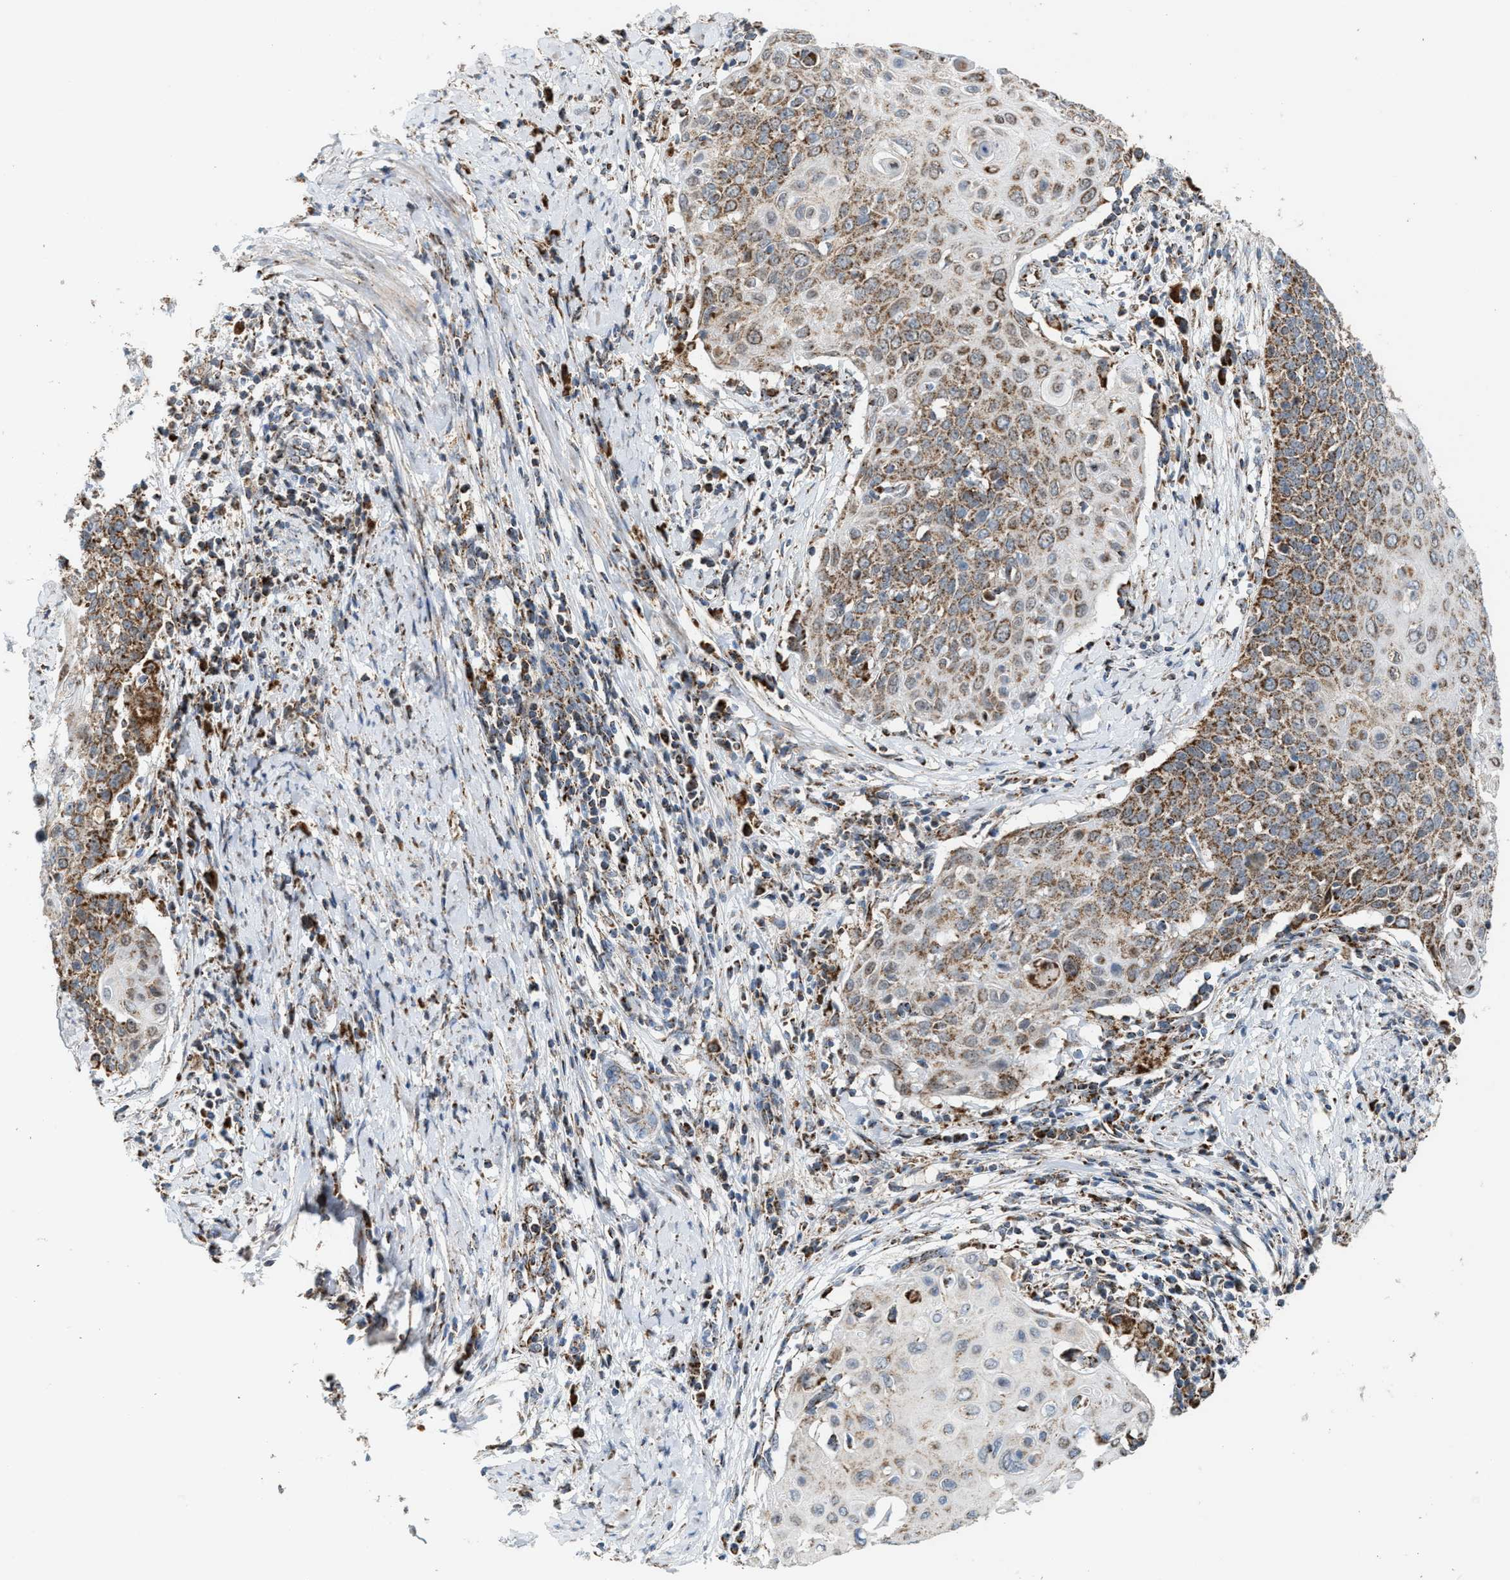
{"staining": {"intensity": "moderate", "quantity": ">75%", "location": "cytoplasmic/membranous"}, "tissue": "cervical cancer", "cell_type": "Tumor cells", "image_type": "cancer", "snomed": [{"axis": "morphology", "description": "Squamous cell carcinoma, NOS"}, {"axis": "topography", "description": "Cervix"}], "caption": "Immunohistochemical staining of human squamous cell carcinoma (cervical) shows medium levels of moderate cytoplasmic/membranous positivity in about >75% of tumor cells. (DAB IHC, brown staining for protein, blue staining for nuclei).", "gene": "PMPCA", "patient": {"sex": "female", "age": 39}}